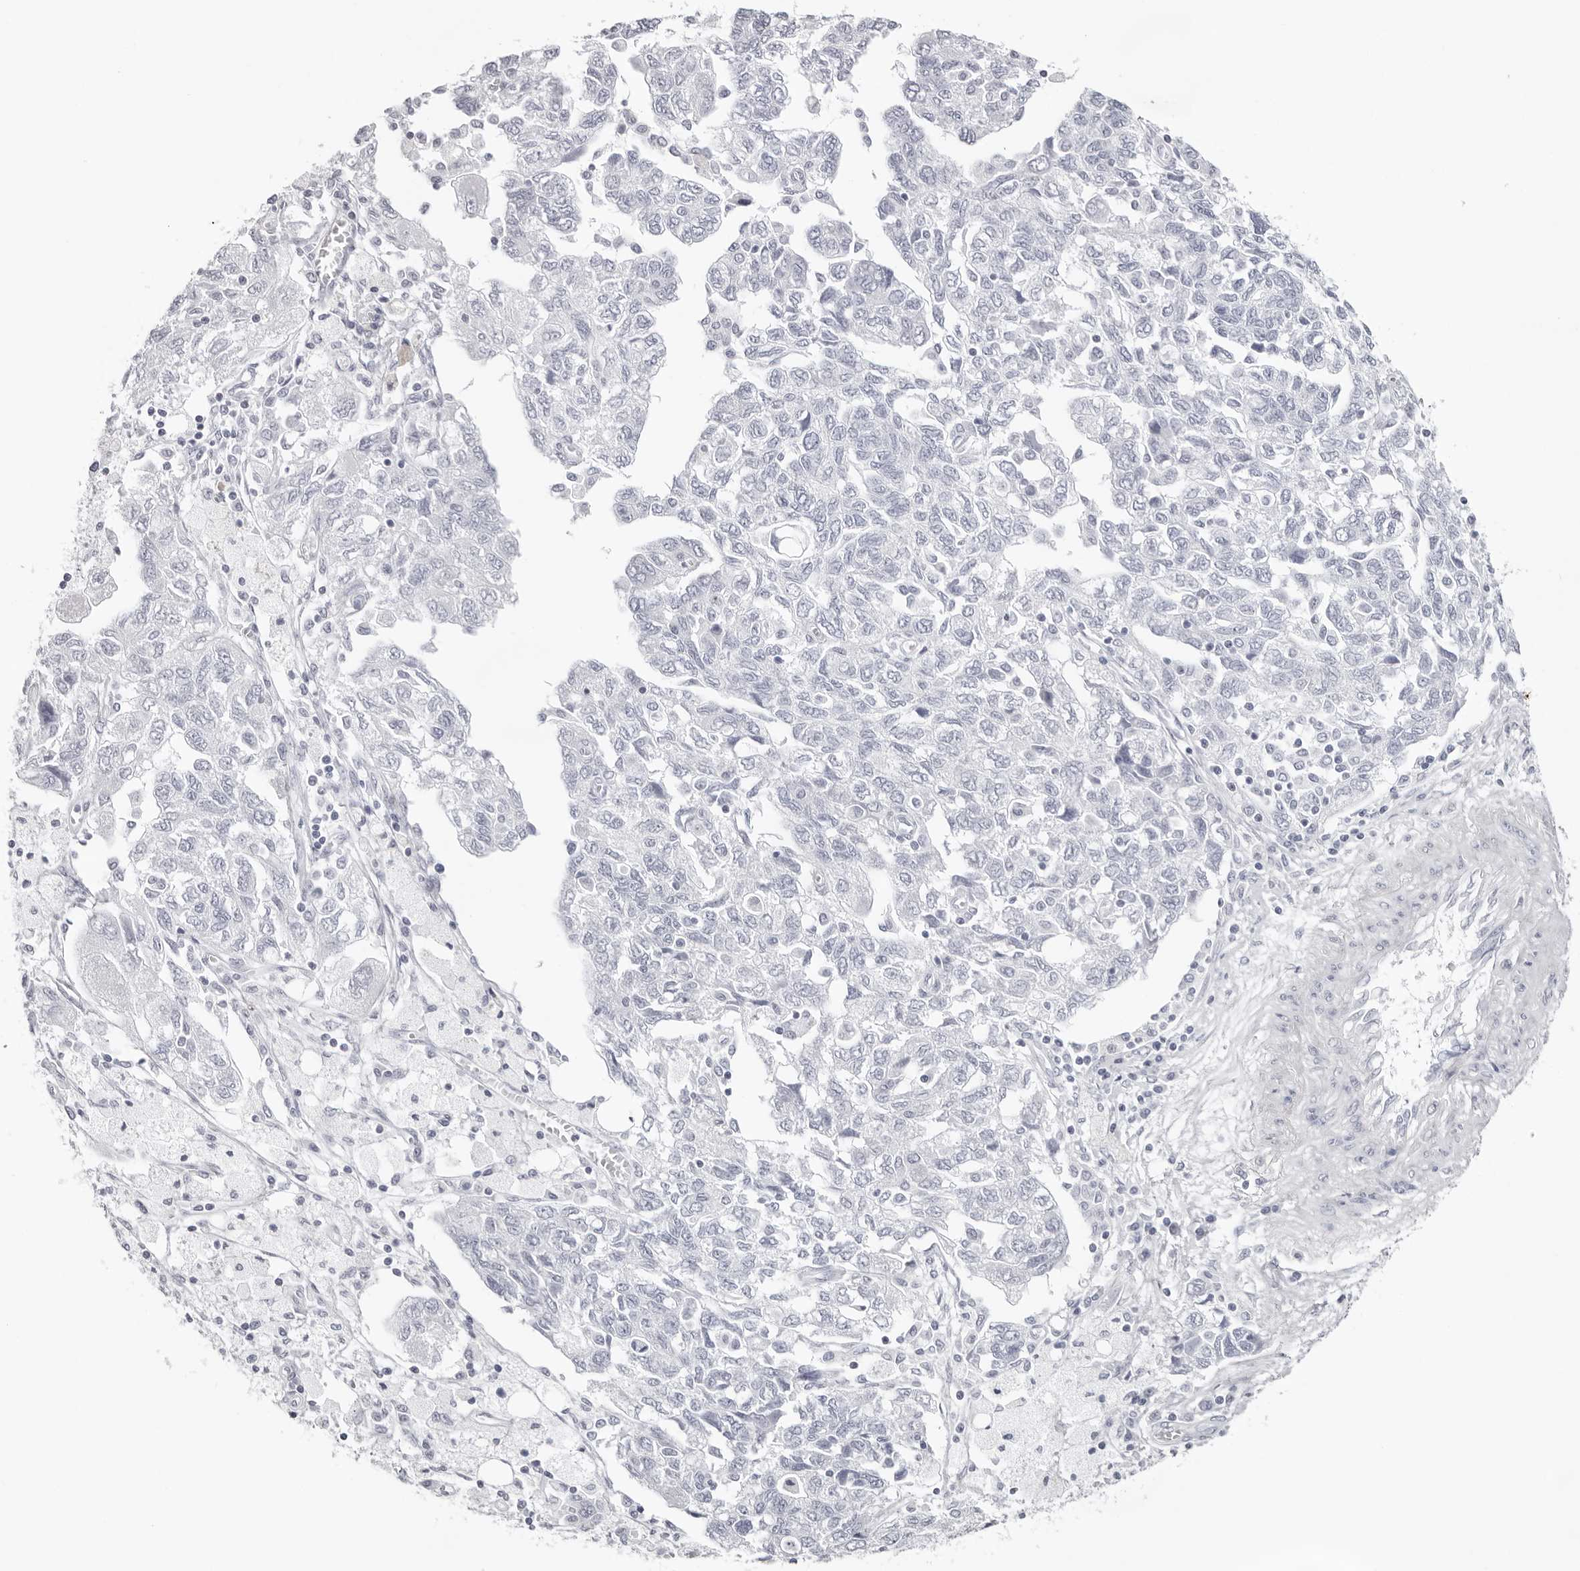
{"staining": {"intensity": "negative", "quantity": "none", "location": "none"}, "tissue": "ovarian cancer", "cell_type": "Tumor cells", "image_type": "cancer", "snomed": [{"axis": "morphology", "description": "Carcinoma, NOS"}, {"axis": "morphology", "description": "Cystadenocarcinoma, serous, NOS"}, {"axis": "topography", "description": "Ovary"}], "caption": "An image of ovarian cancer stained for a protein reveals no brown staining in tumor cells.", "gene": "INSL3", "patient": {"sex": "female", "age": 69}}